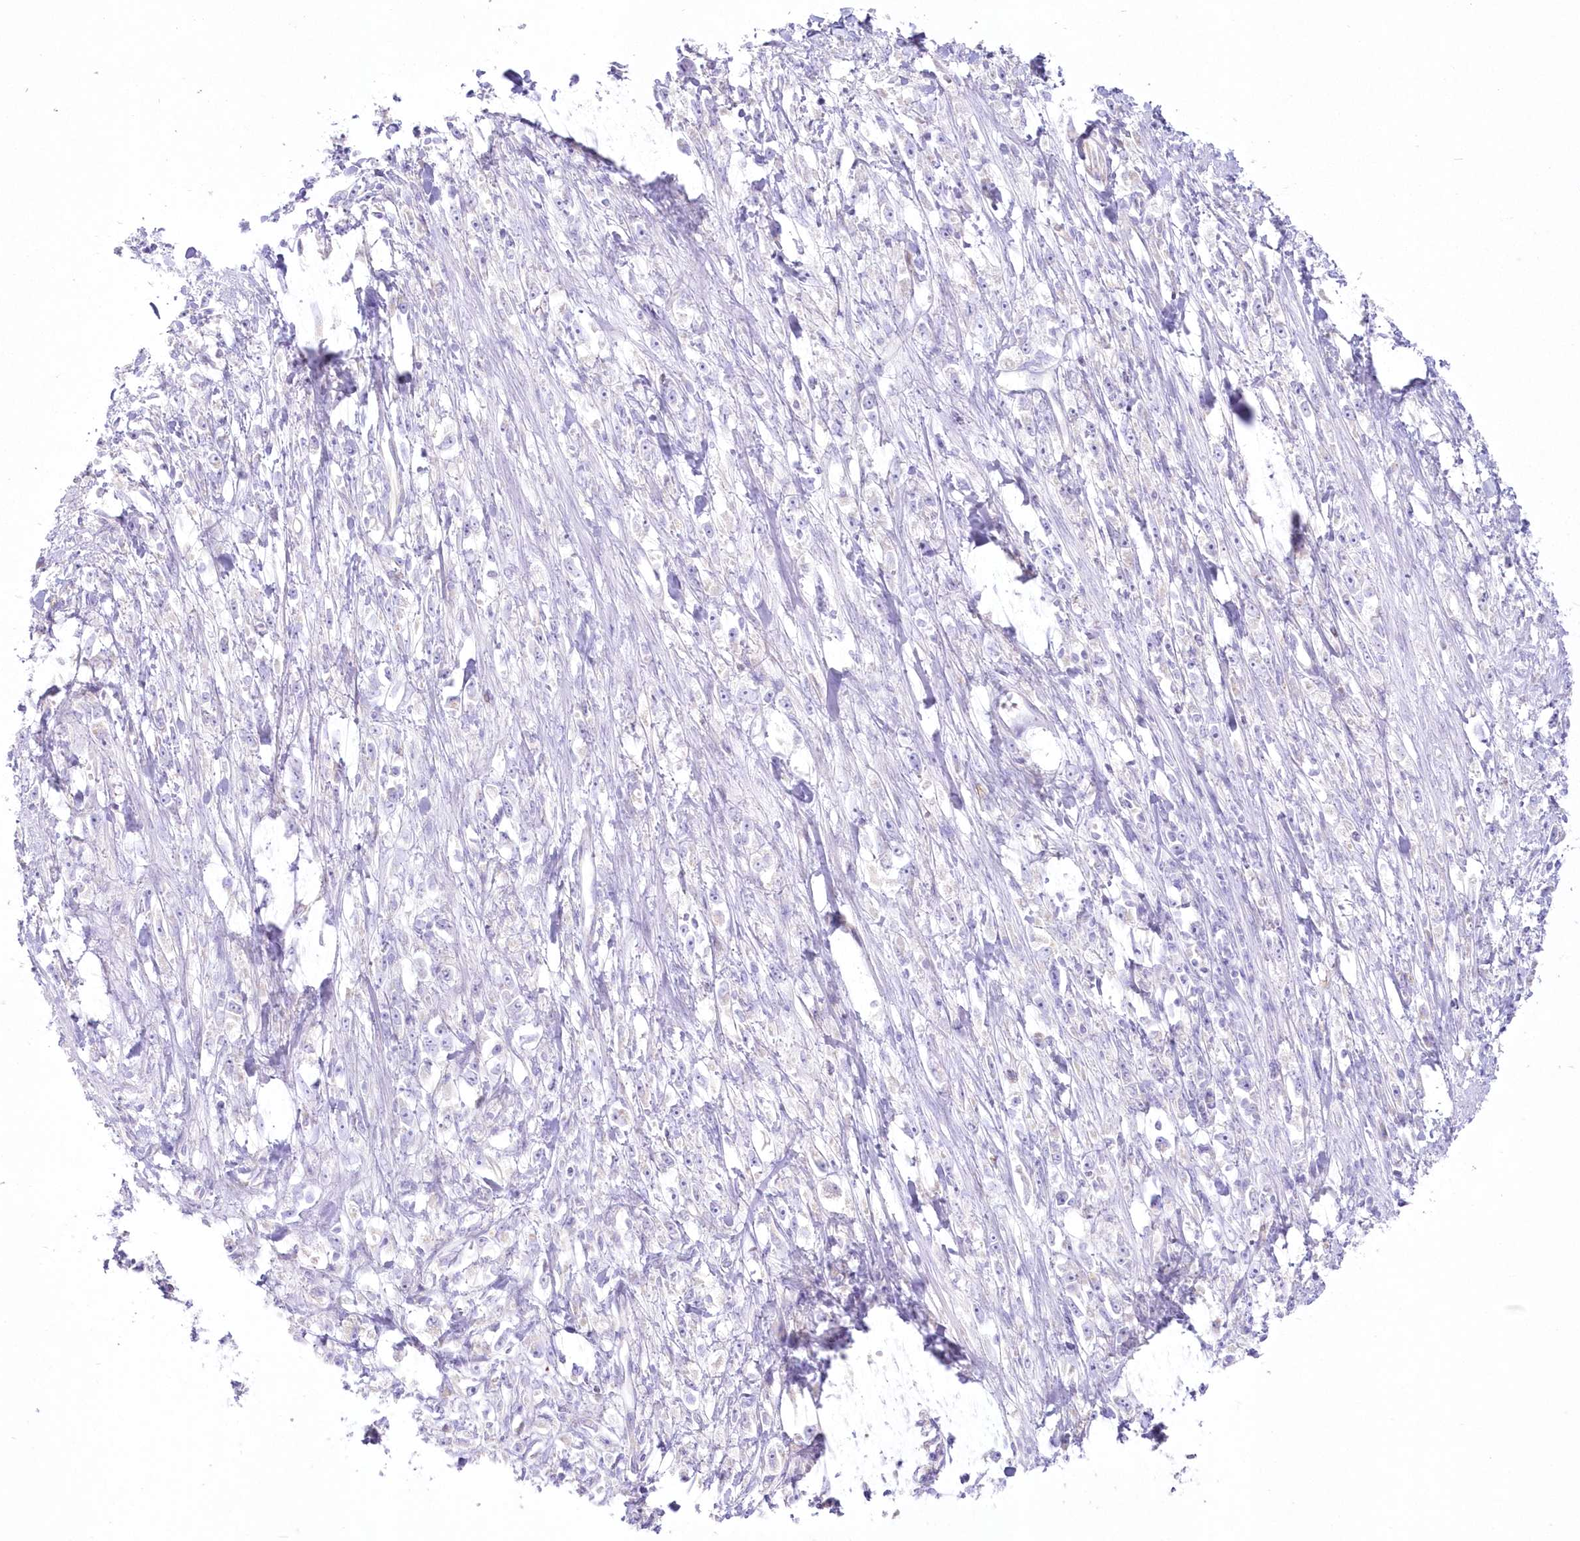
{"staining": {"intensity": "negative", "quantity": "none", "location": "none"}, "tissue": "stomach cancer", "cell_type": "Tumor cells", "image_type": "cancer", "snomed": [{"axis": "morphology", "description": "Adenocarcinoma, NOS"}, {"axis": "topography", "description": "Stomach"}], "caption": "This is a histopathology image of immunohistochemistry staining of adenocarcinoma (stomach), which shows no staining in tumor cells. (Brightfield microscopy of DAB immunohistochemistry at high magnification).", "gene": "ZNF843", "patient": {"sex": "female", "age": 59}}